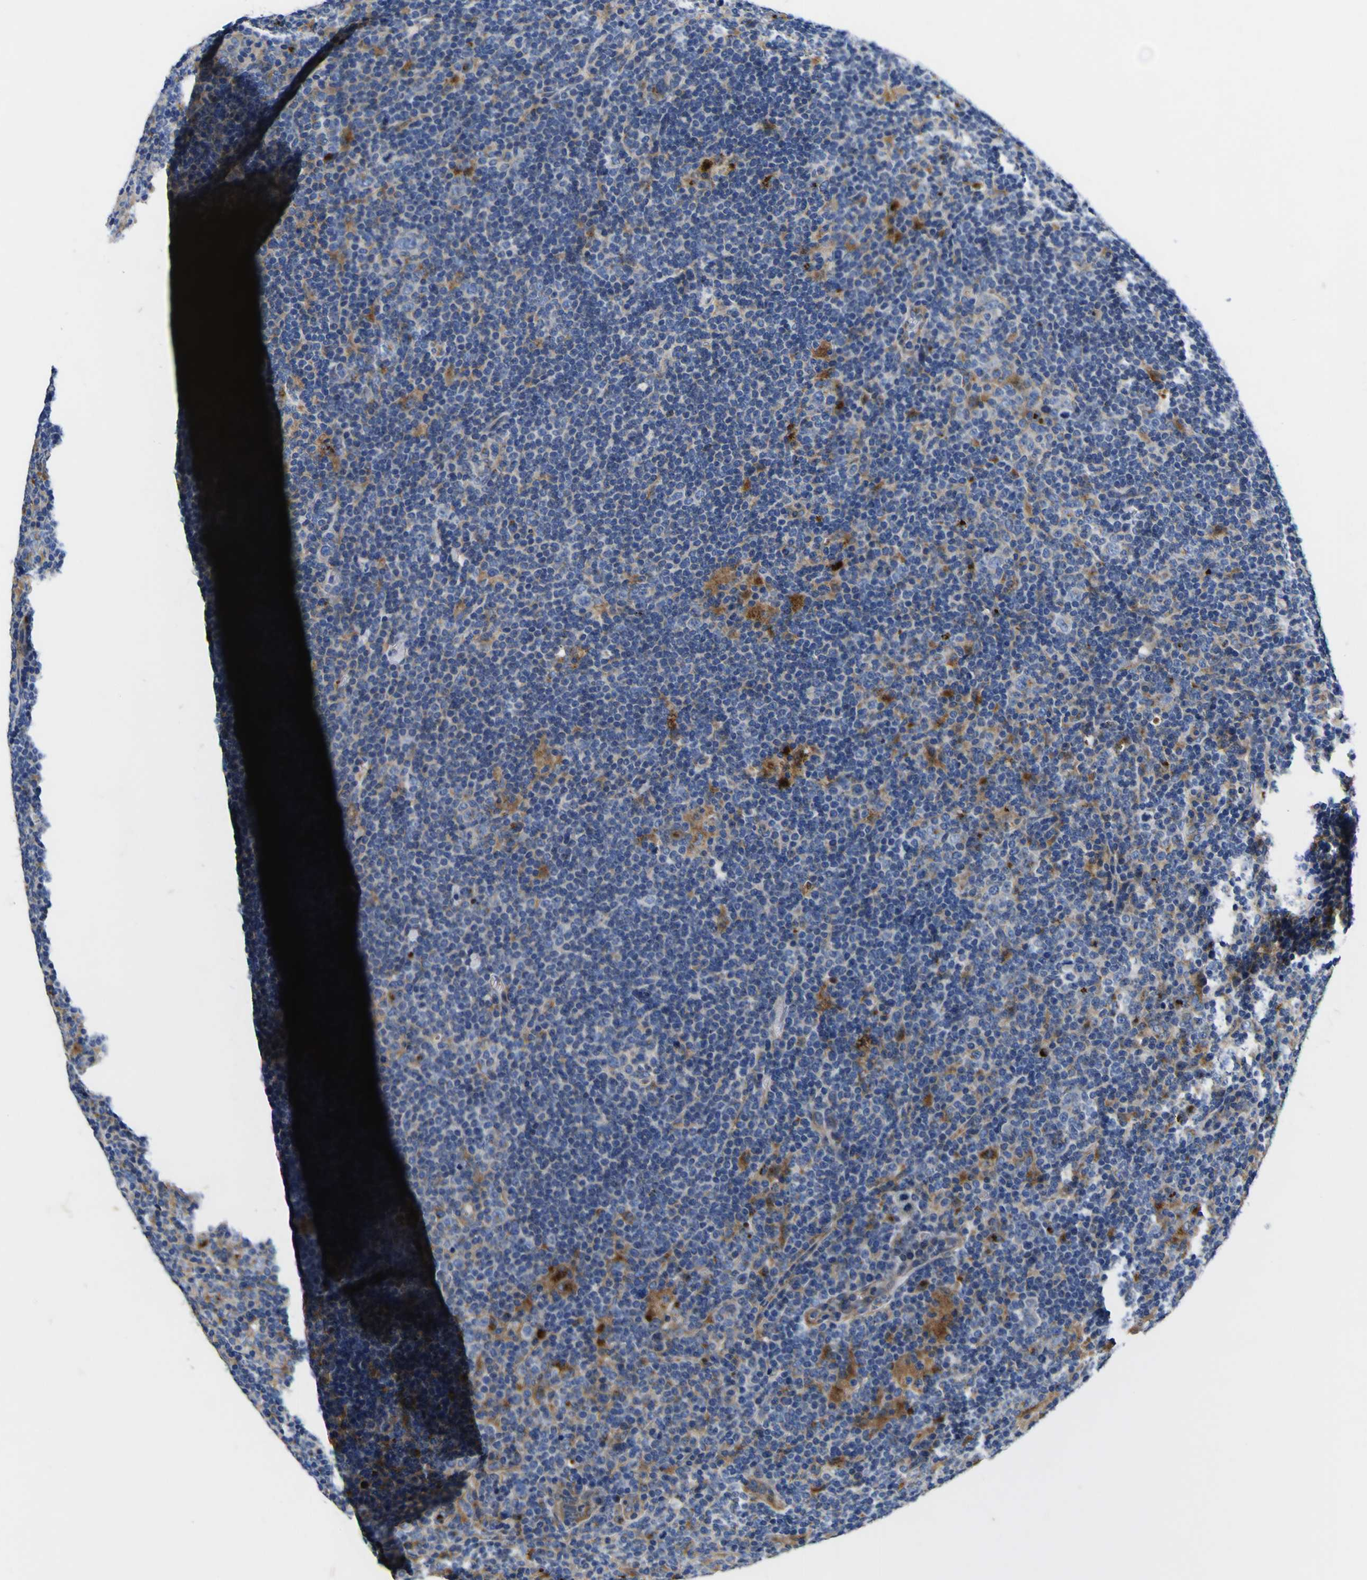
{"staining": {"intensity": "negative", "quantity": "none", "location": "none"}, "tissue": "lymphoma", "cell_type": "Tumor cells", "image_type": "cancer", "snomed": [{"axis": "morphology", "description": "Hodgkin's disease, NOS"}, {"axis": "topography", "description": "Lymph node"}], "caption": "This is an immunohistochemistry histopathology image of lymphoma. There is no staining in tumor cells.", "gene": "COA1", "patient": {"sex": "female", "age": 57}}